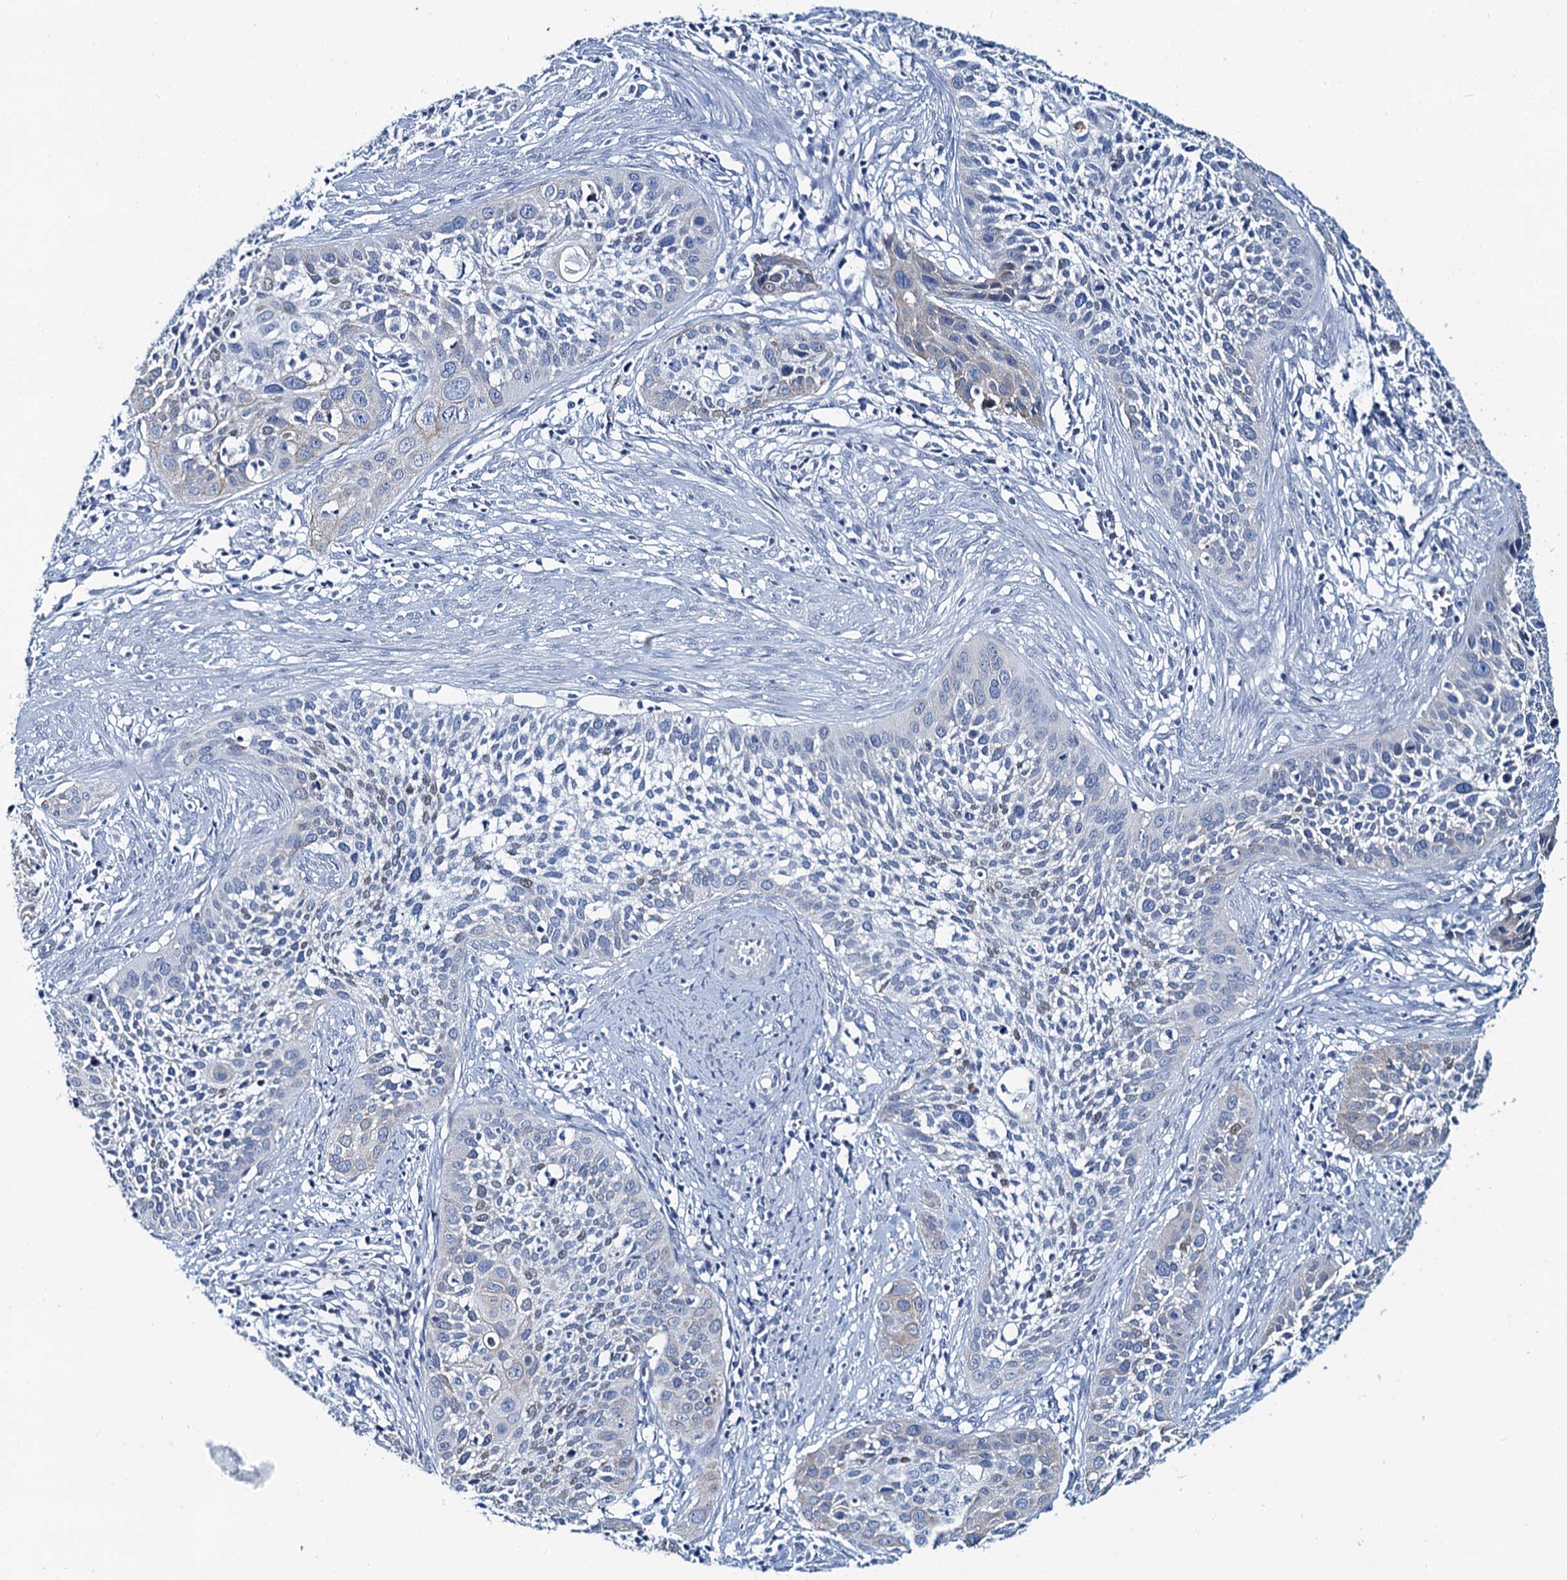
{"staining": {"intensity": "weak", "quantity": "<25%", "location": "cytoplasmic/membranous"}, "tissue": "cervical cancer", "cell_type": "Tumor cells", "image_type": "cancer", "snomed": [{"axis": "morphology", "description": "Squamous cell carcinoma, NOS"}, {"axis": "topography", "description": "Cervix"}], "caption": "An image of cervical cancer (squamous cell carcinoma) stained for a protein demonstrates no brown staining in tumor cells.", "gene": "TOX3", "patient": {"sex": "female", "age": 34}}